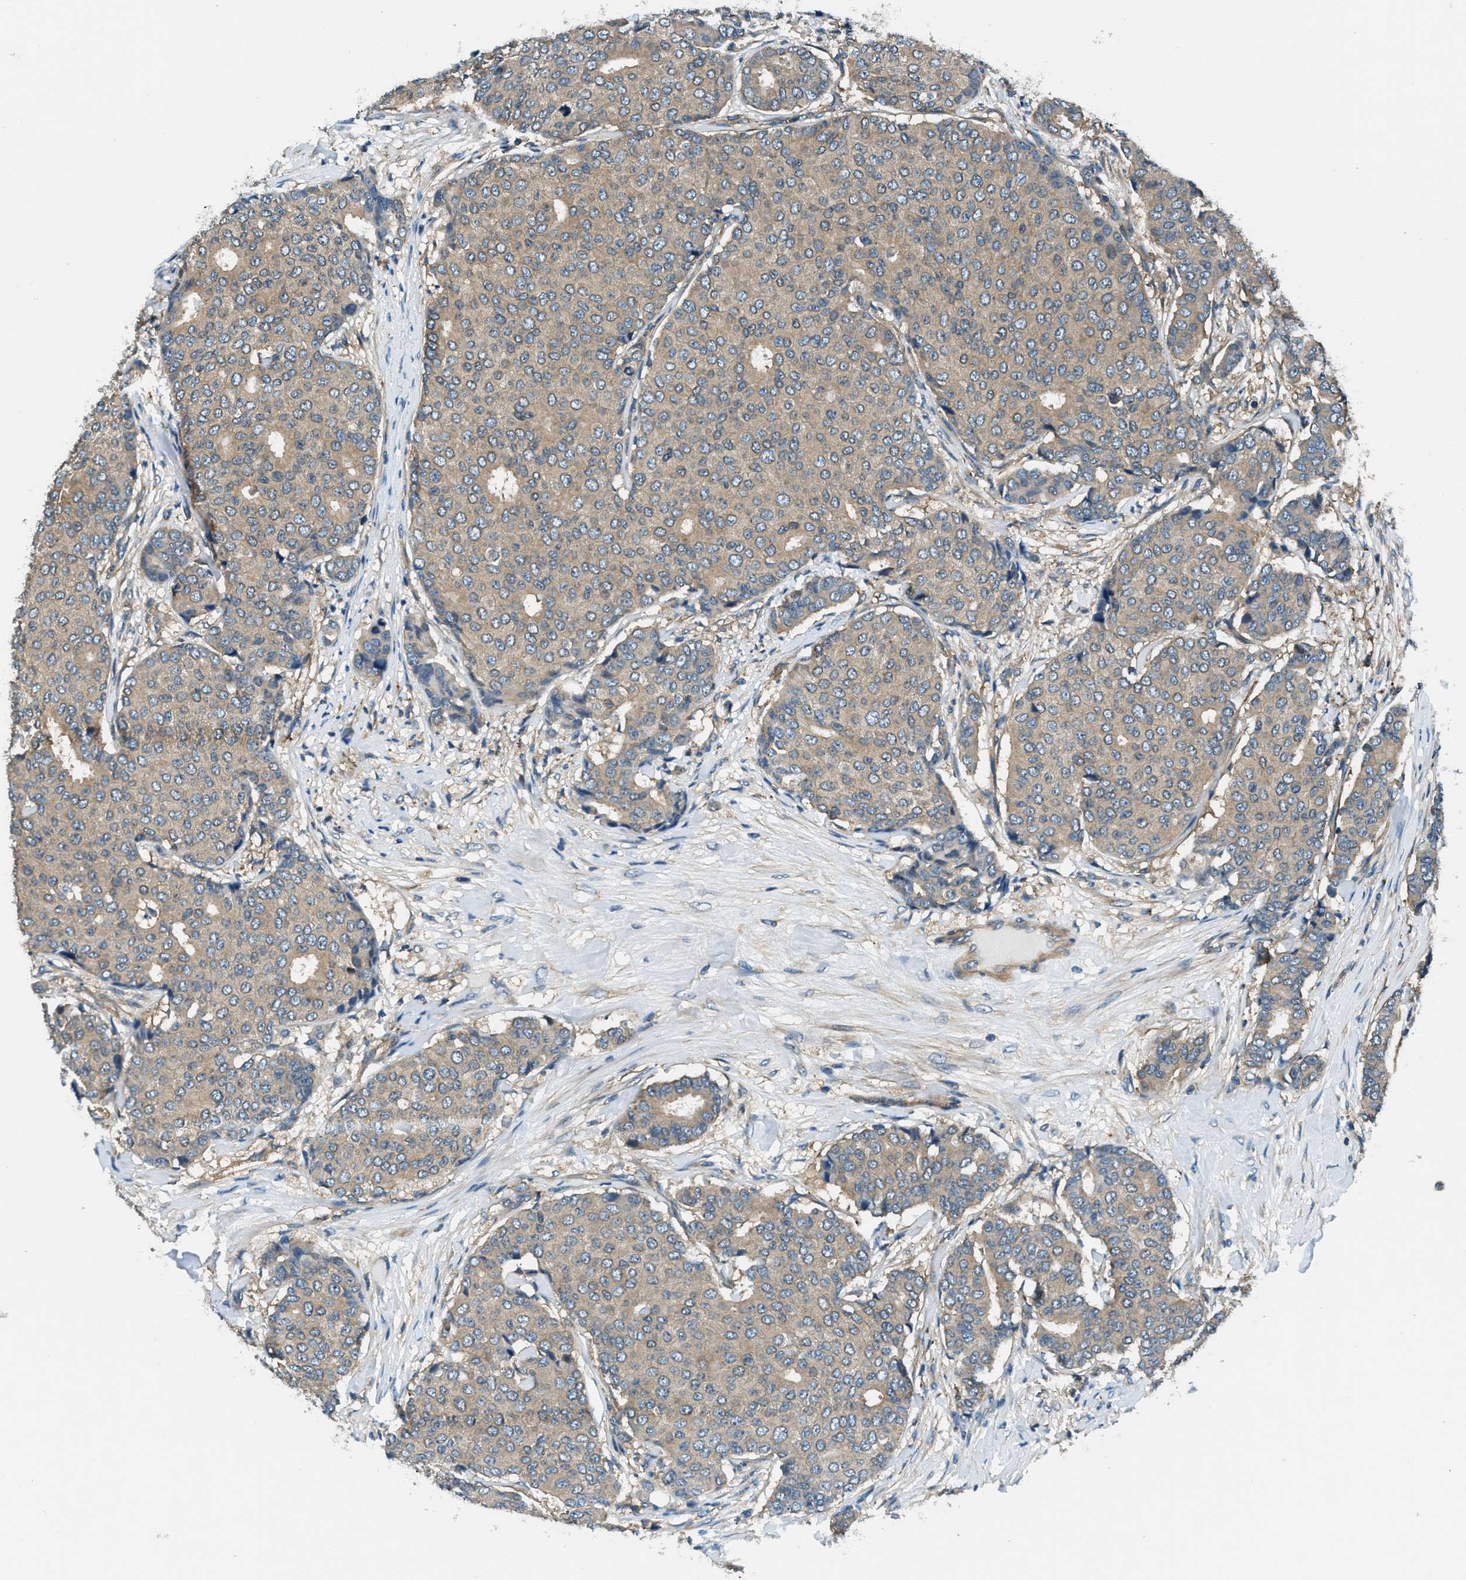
{"staining": {"intensity": "weak", "quantity": ">75%", "location": "cytoplasmic/membranous"}, "tissue": "breast cancer", "cell_type": "Tumor cells", "image_type": "cancer", "snomed": [{"axis": "morphology", "description": "Duct carcinoma"}, {"axis": "topography", "description": "Breast"}], "caption": "A brown stain shows weak cytoplasmic/membranous expression of a protein in human breast cancer tumor cells.", "gene": "SLC19A2", "patient": {"sex": "female", "age": 75}}